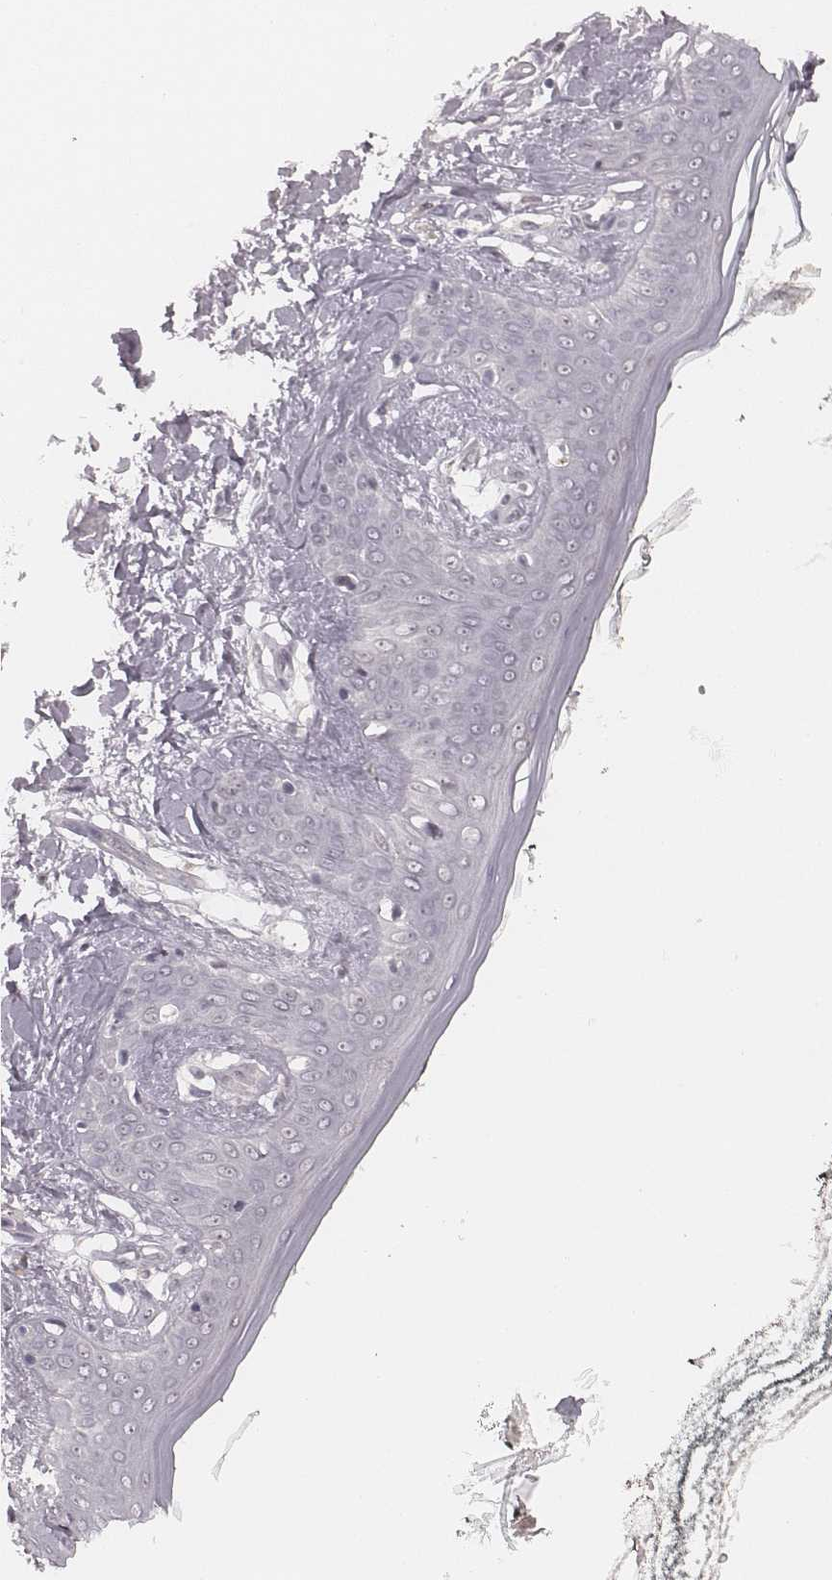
{"staining": {"intensity": "negative", "quantity": "none", "location": "none"}, "tissue": "skin", "cell_type": "Fibroblasts", "image_type": "normal", "snomed": [{"axis": "morphology", "description": "Normal tissue, NOS"}, {"axis": "topography", "description": "Skin"}], "caption": "Skin stained for a protein using immunohistochemistry (IHC) demonstrates no staining fibroblasts.", "gene": "RPGRIP1", "patient": {"sex": "female", "age": 34}}